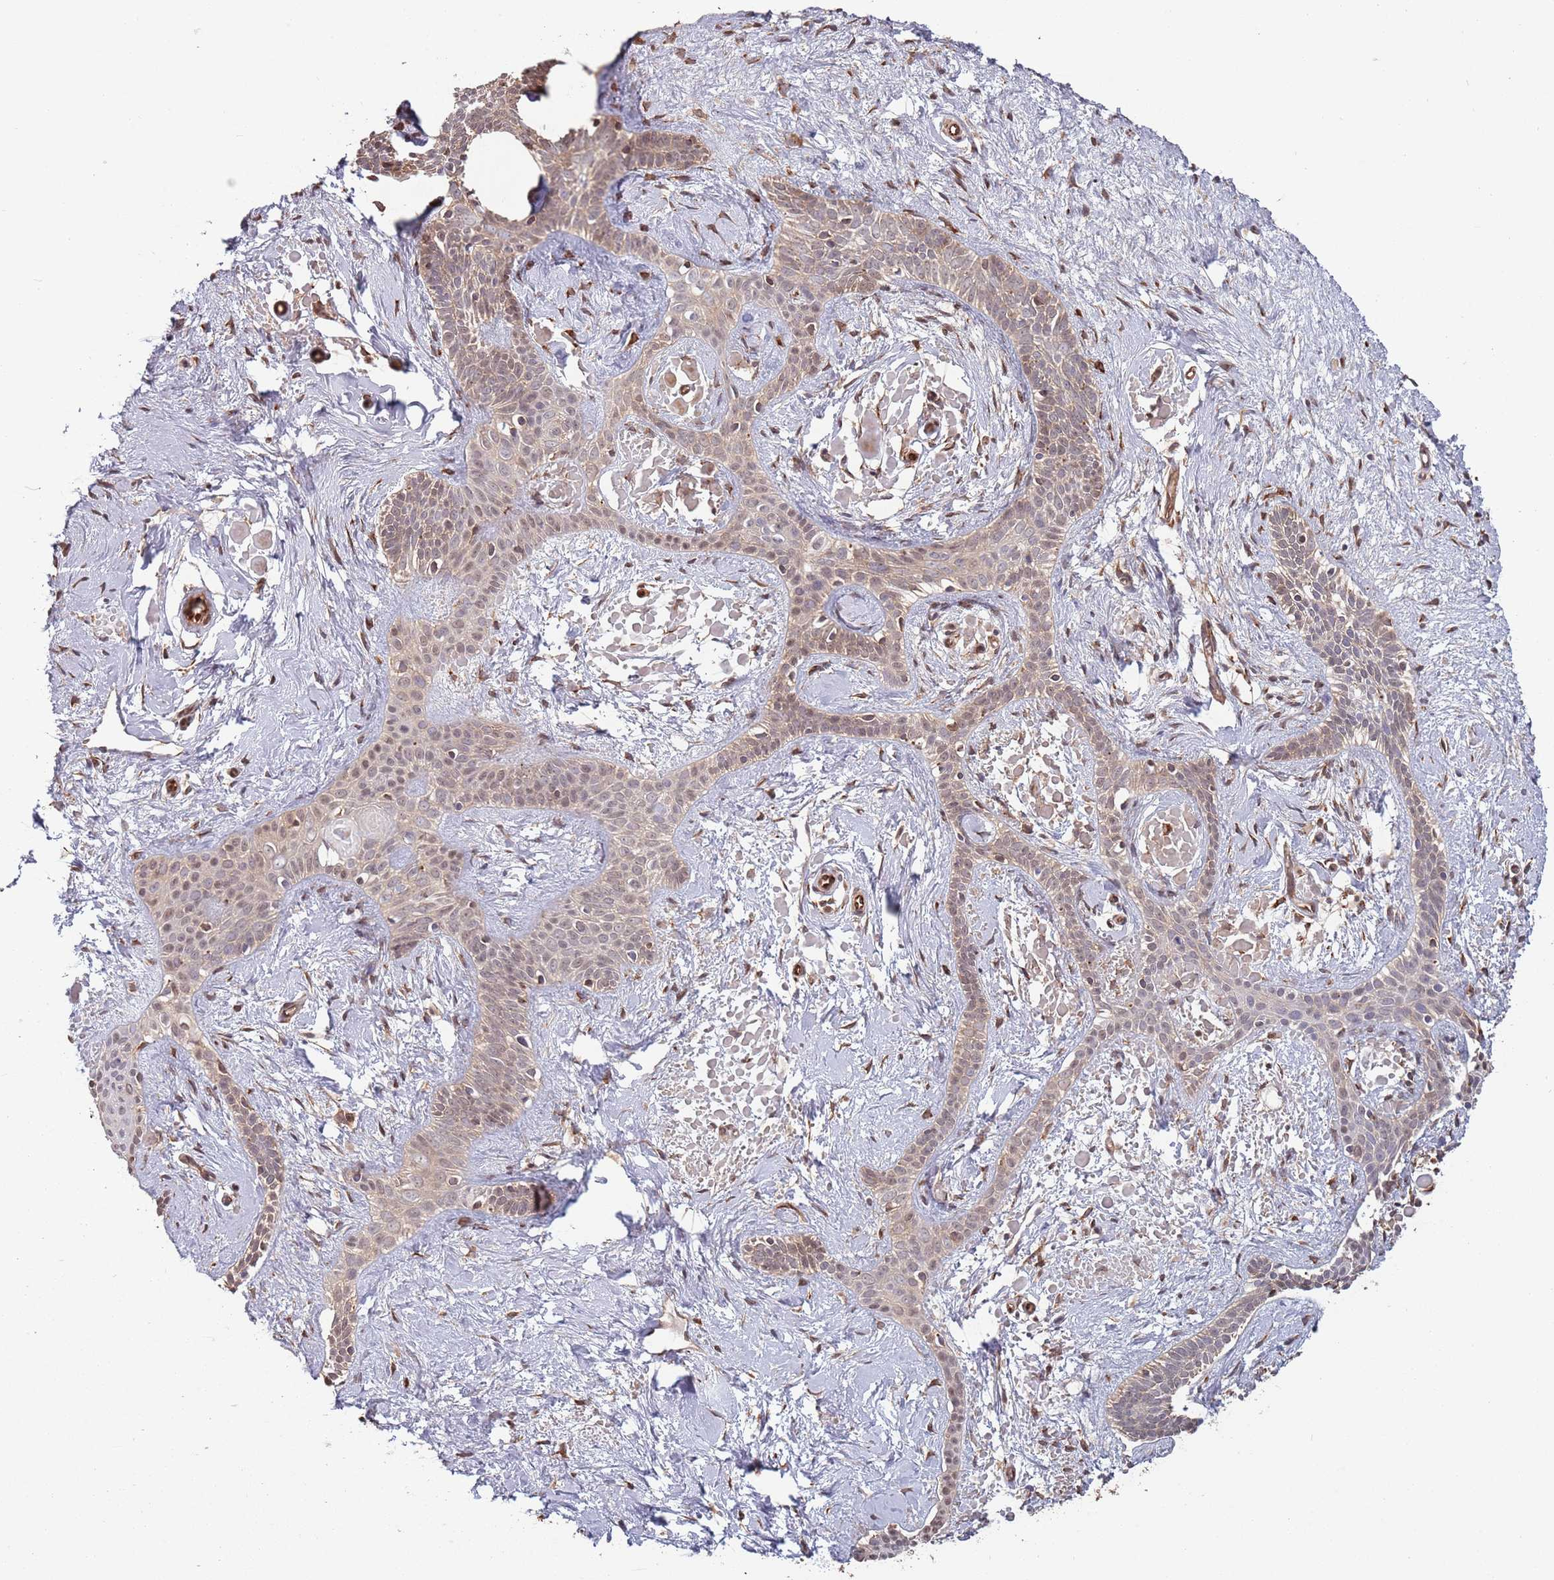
{"staining": {"intensity": "weak", "quantity": "25%-75%", "location": "nuclear"}, "tissue": "skin cancer", "cell_type": "Tumor cells", "image_type": "cancer", "snomed": [{"axis": "morphology", "description": "Basal cell carcinoma"}, {"axis": "topography", "description": "Skin"}], "caption": "DAB (3,3'-diaminobenzidine) immunohistochemical staining of skin cancer (basal cell carcinoma) shows weak nuclear protein expression in about 25%-75% of tumor cells.", "gene": "COG4", "patient": {"sex": "male", "age": 78}}